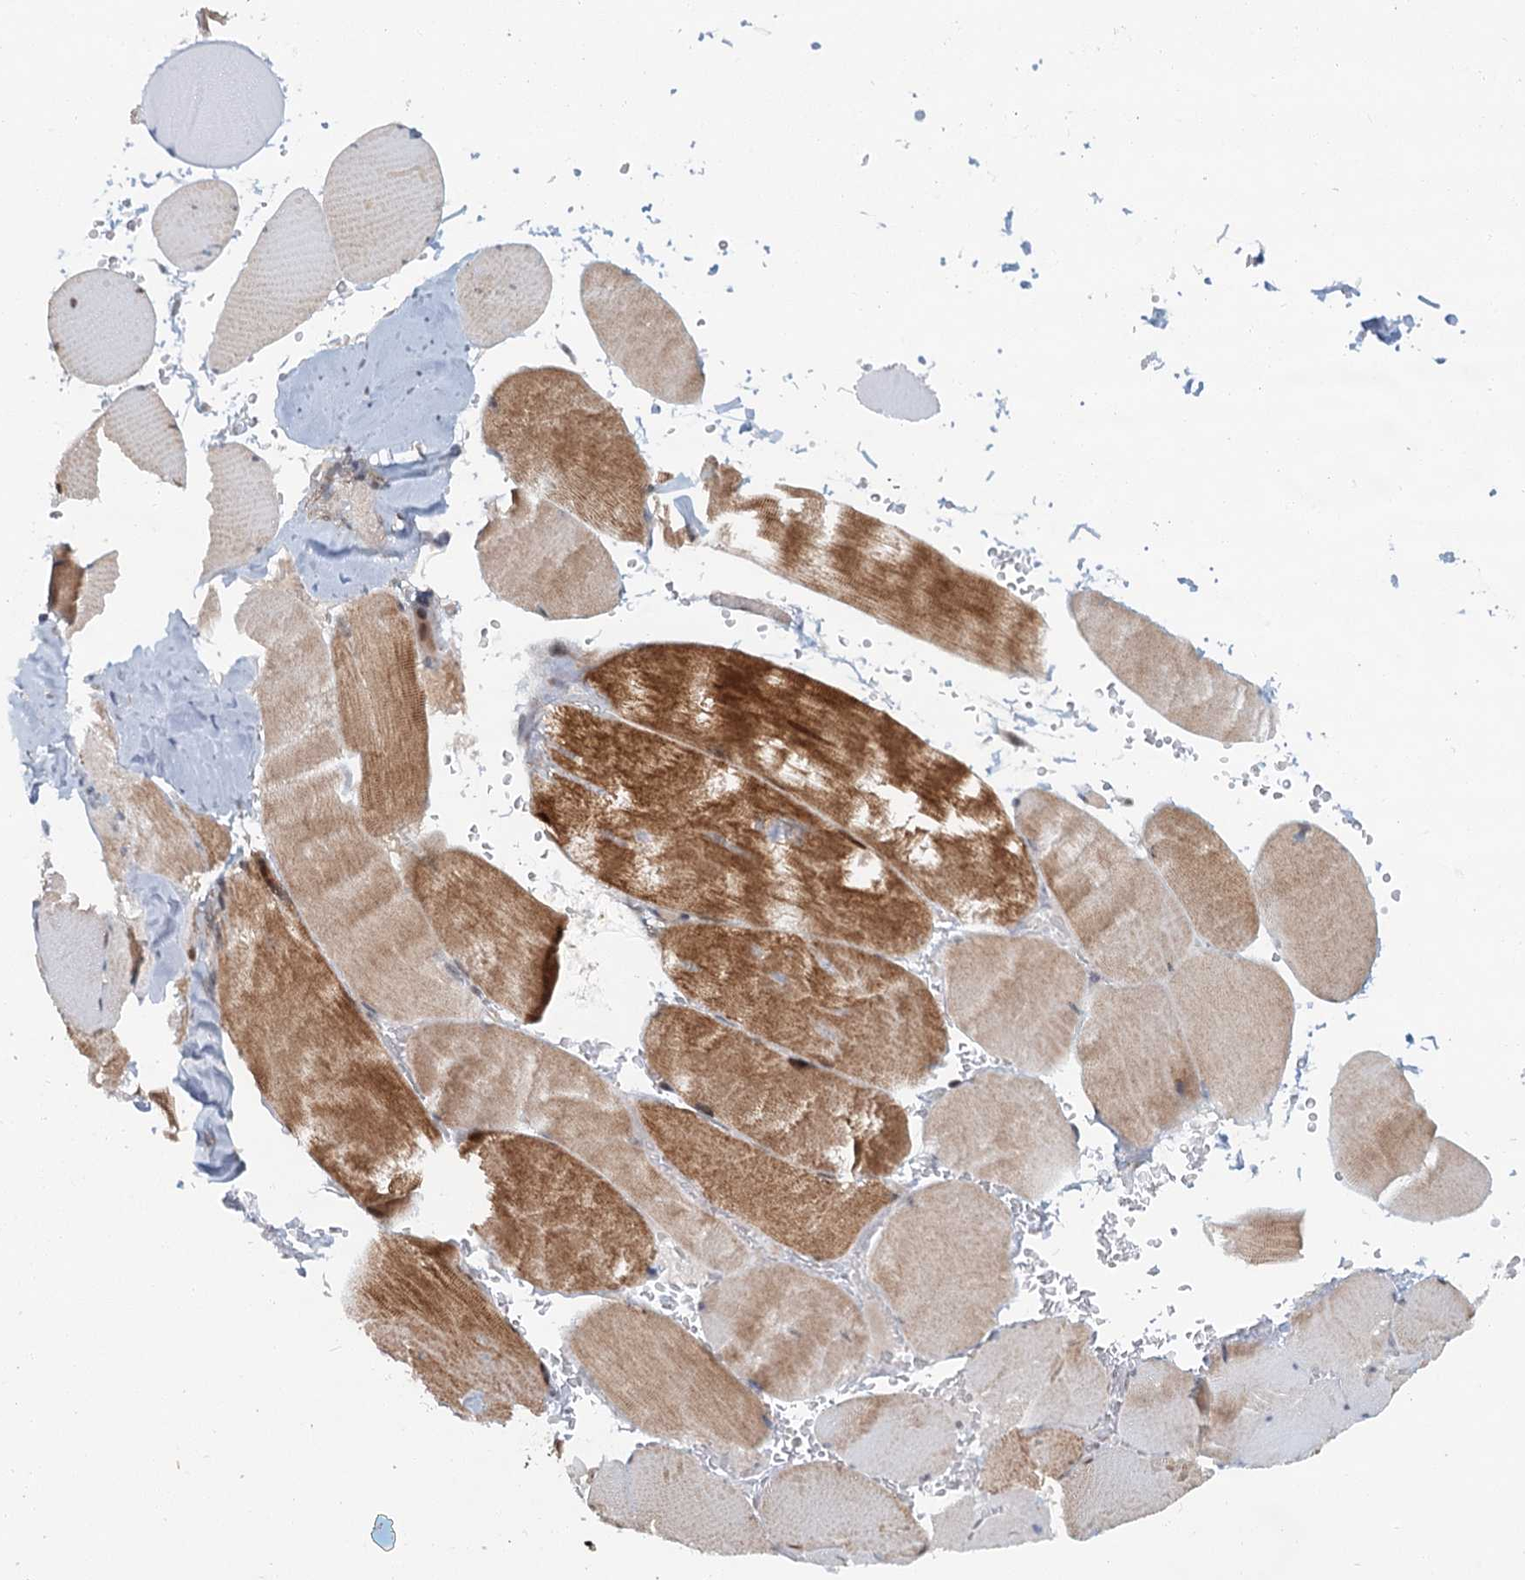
{"staining": {"intensity": "strong", "quantity": "25%-75%", "location": "cytoplasmic/membranous"}, "tissue": "skeletal muscle", "cell_type": "Myocytes", "image_type": "normal", "snomed": [{"axis": "morphology", "description": "Normal tissue, NOS"}, {"axis": "topography", "description": "Skeletal muscle"}, {"axis": "topography", "description": "Head-Neck"}], "caption": "Immunohistochemical staining of benign skeletal muscle reveals 25%-75% levels of strong cytoplasmic/membranous protein expression in approximately 25%-75% of myocytes. The protein is stained brown, and the nuclei are stained in blue (DAB (3,3'-diaminobenzidine) IHC with brightfield microscopy, high magnification).", "gene": "TAS2R42", "patient": {"sex": "male", "age": 66}}